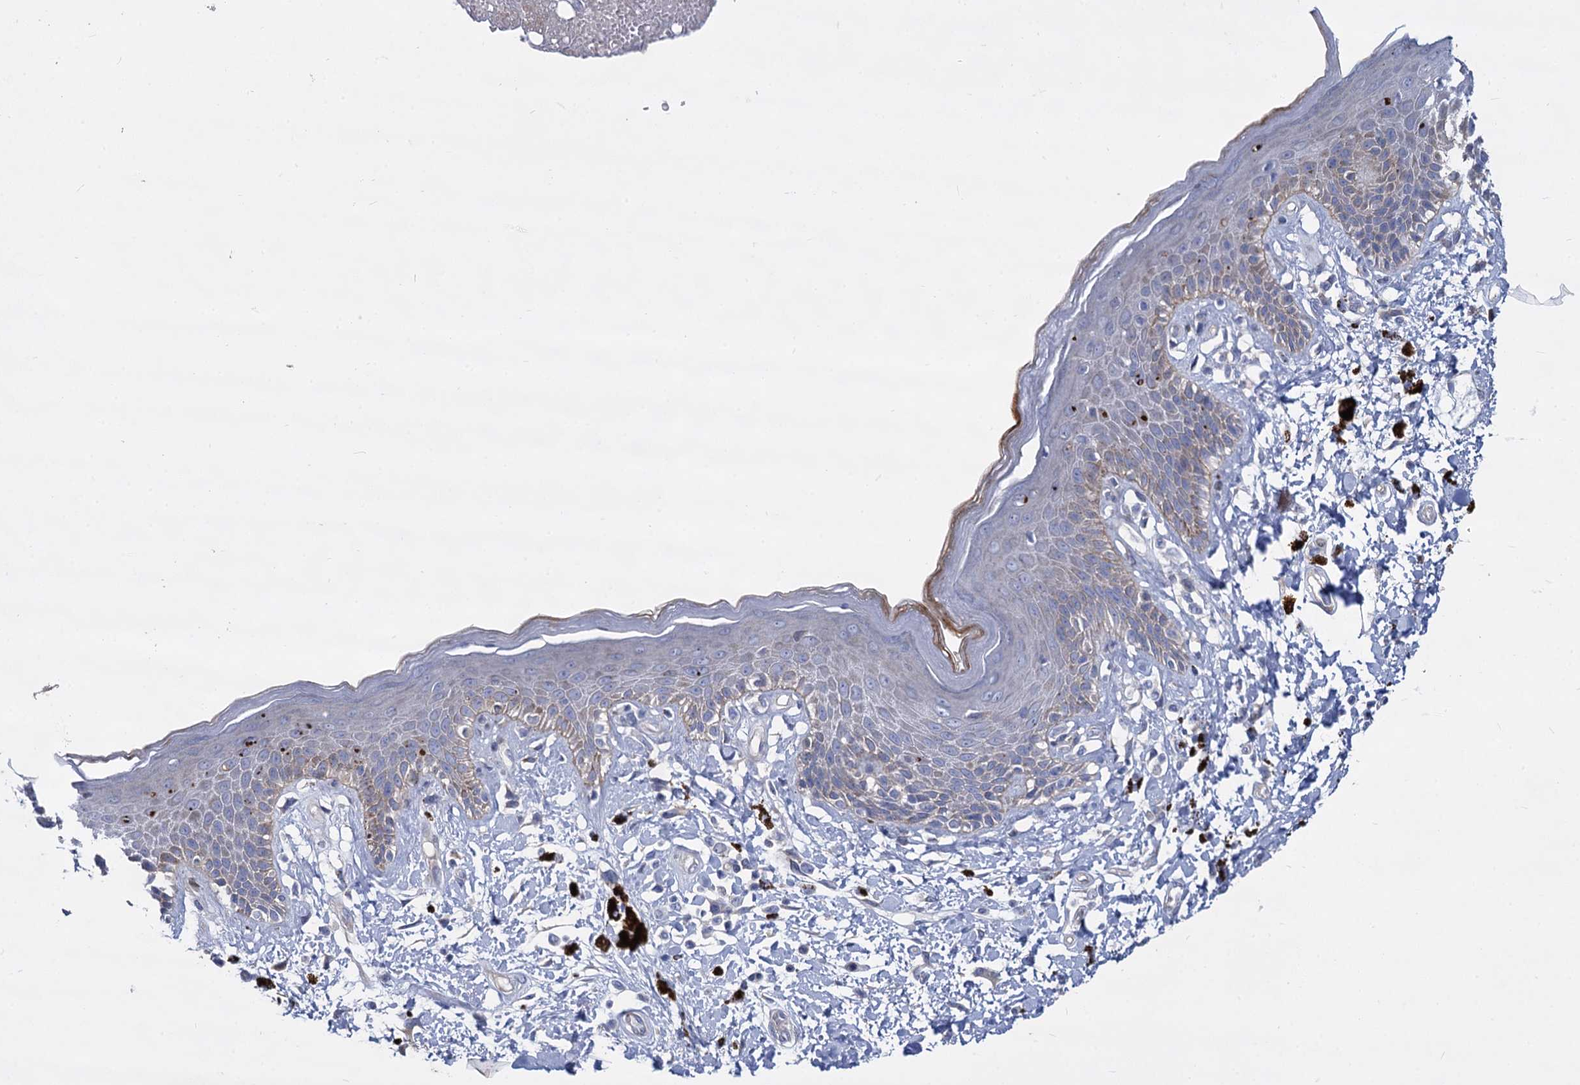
{"staining": {"intensity": "weak", "quantity": "<25%", "location": "cytoplasmic/membranous"}, "tissue": "skin", "cell_type": "Epidermal cells", "image_type": "normal", "snomed": [{"axis": "morphology", "description": "Normal tissue, NOS"}, {"axis": "topography", "description": "Anal"}], "caption": "Normal skin was stained to show a protein in brown. There is no significant positivity in epidermal cells. (DAB immunohistochemistry (IHC), high magnification).", "gene": "TRIM77", "patient": {"sex": "female", "age": 78}}